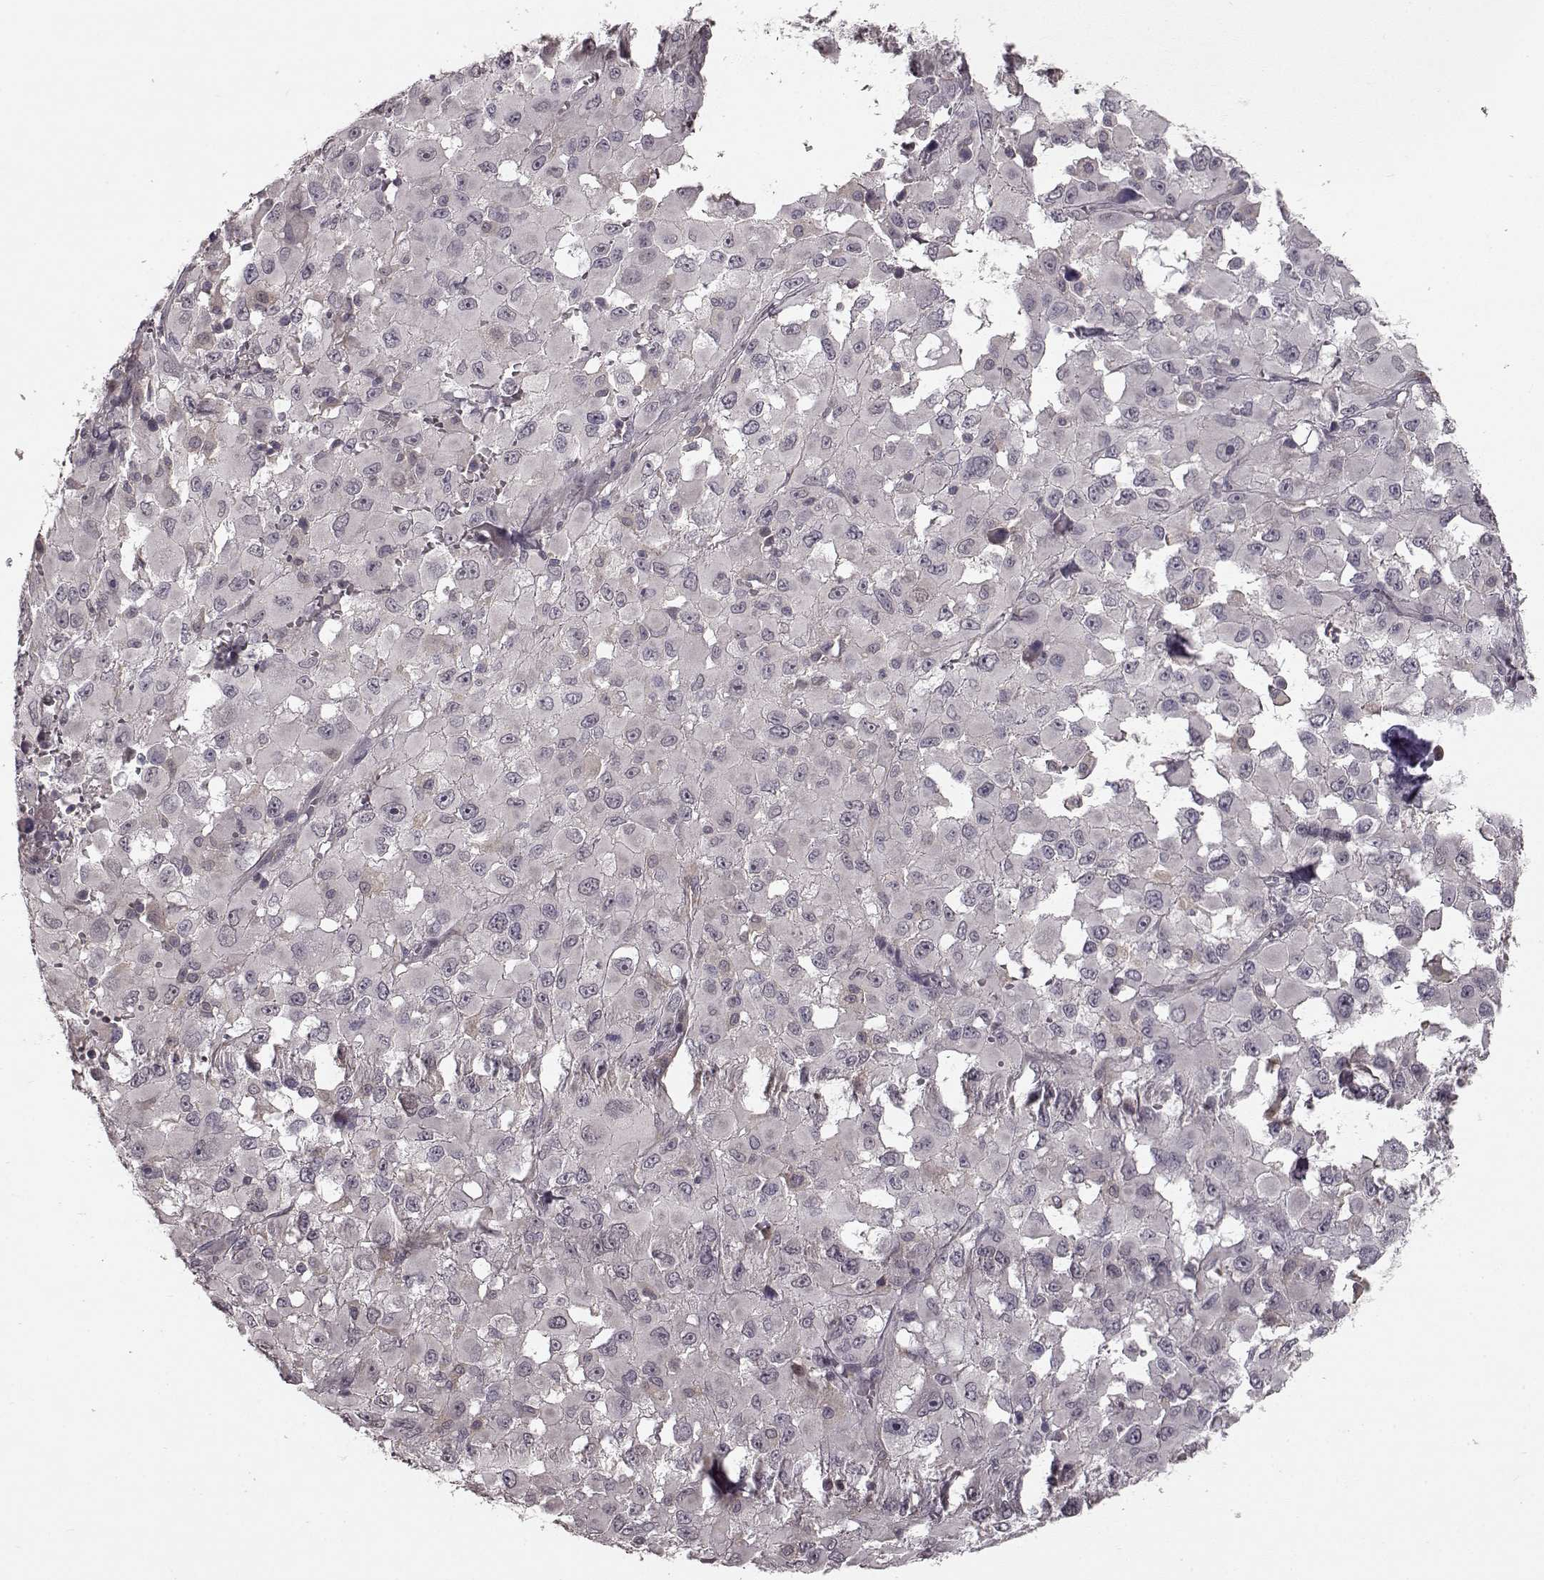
{"staining": {"intensity": "negative", "quantity": "none", "location": "none"}, "tissue": "melanoma", "cell_type": "Tumor cells", "image_type": "cancer", "snomed": [{"axis": "morphology", "description": "Malignant melanoma, Metastatic site"}, {"axis": "topography", "description": "Lymph node"}], "caption": "There is no significant staining in tumor cells of malignant melanoma (metastatic site). (DAB (3,3'-diaminobenzidine) immunohistochemistry, high magnification).", "gene": "NTRK2", "patient": {"sex": "male", "age": 50}}